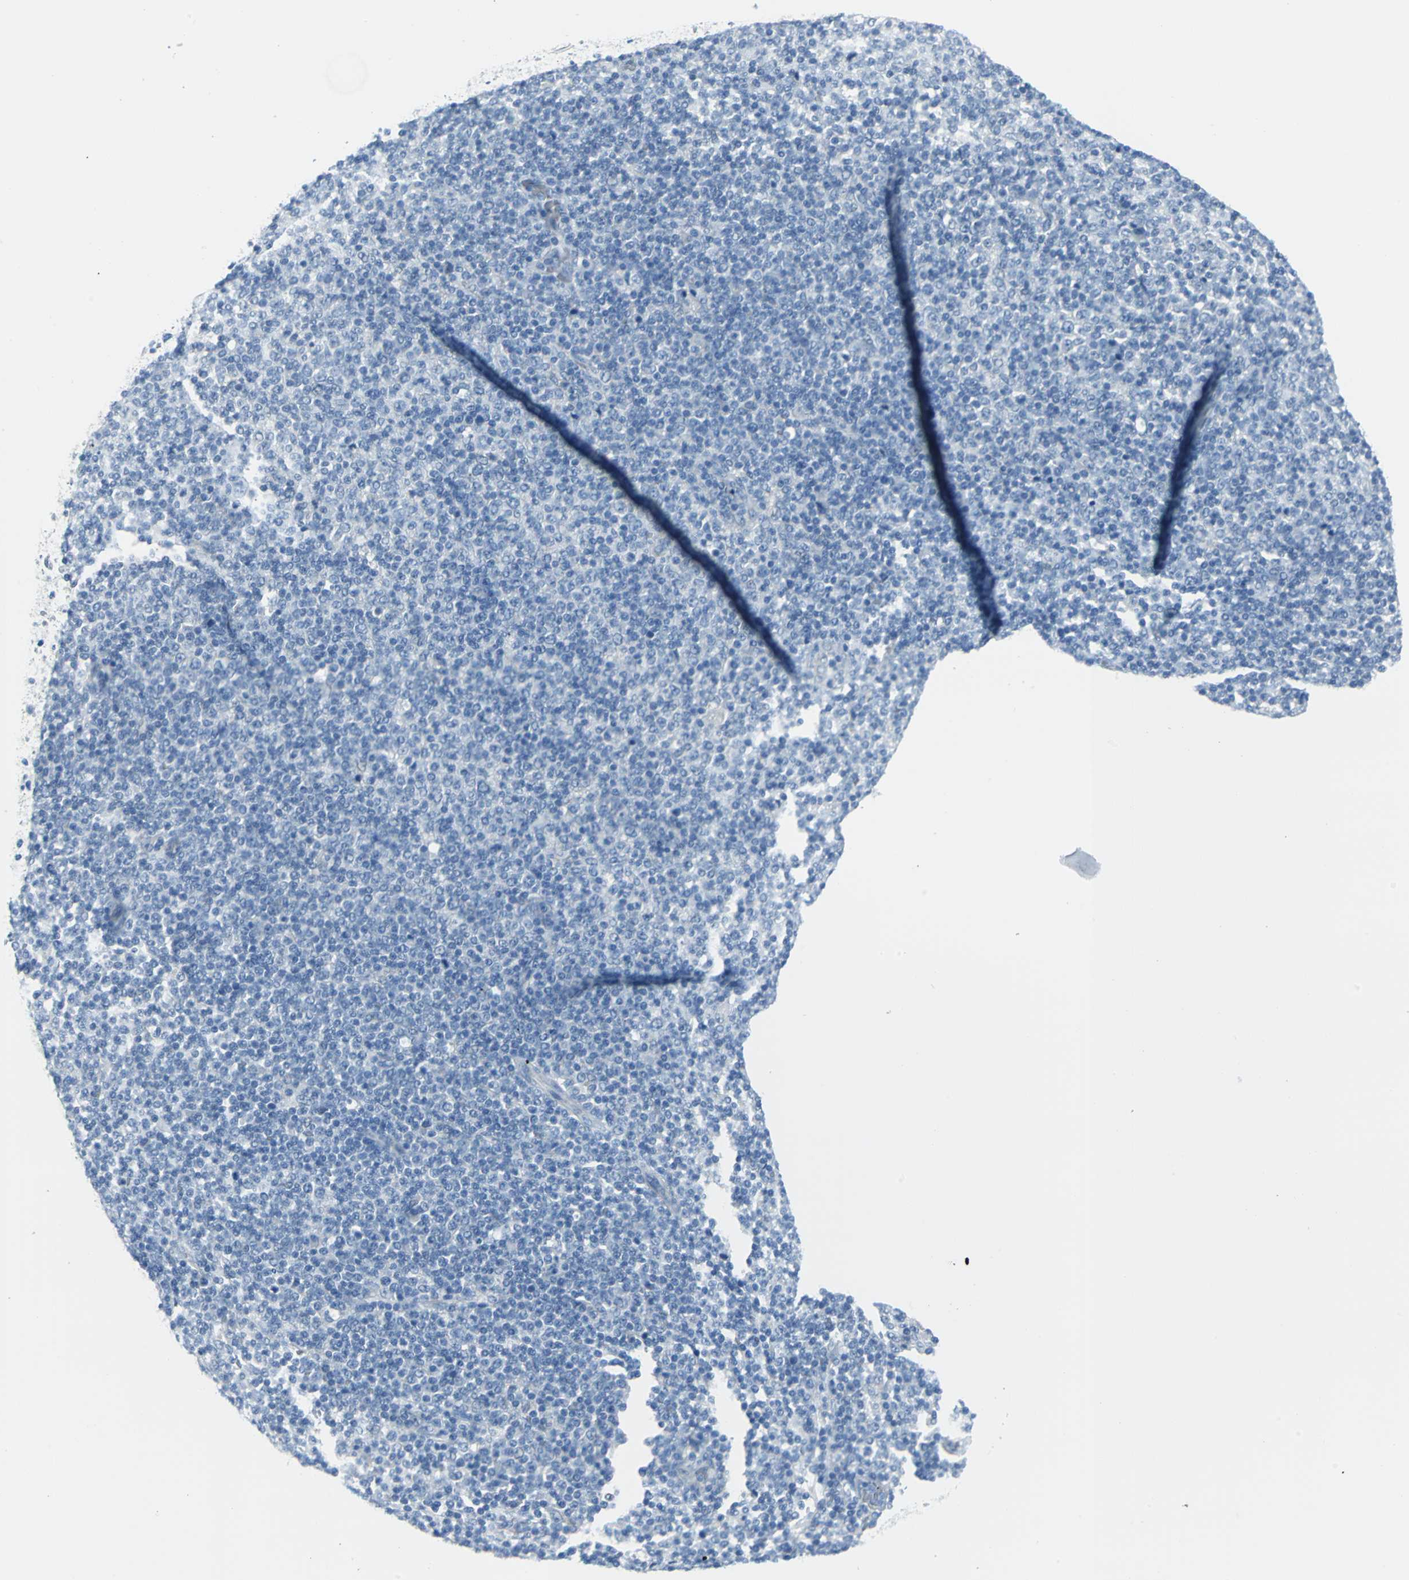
{"staining": {"intensity": "negative", "quantity": "none", "location": "none"}, "tissue": "lymphoma", "cell_type": "Tumor cells", "image_type": "cancer", "snomed": [{"axis": "morphology", "description": "Malignant lymphoma, non-Hodgkin's type, Low grade"}, {"axis": "topography", "description": "Lymph node"}], "caption": "A photomicrograph of low-grade malignant lymphoma, non-Hodgkin's type stained for a protein demonstrates no brown staining in tumor cells.", "gene": "CYB5A", "patient": {"sex": "male", "age": 70}}